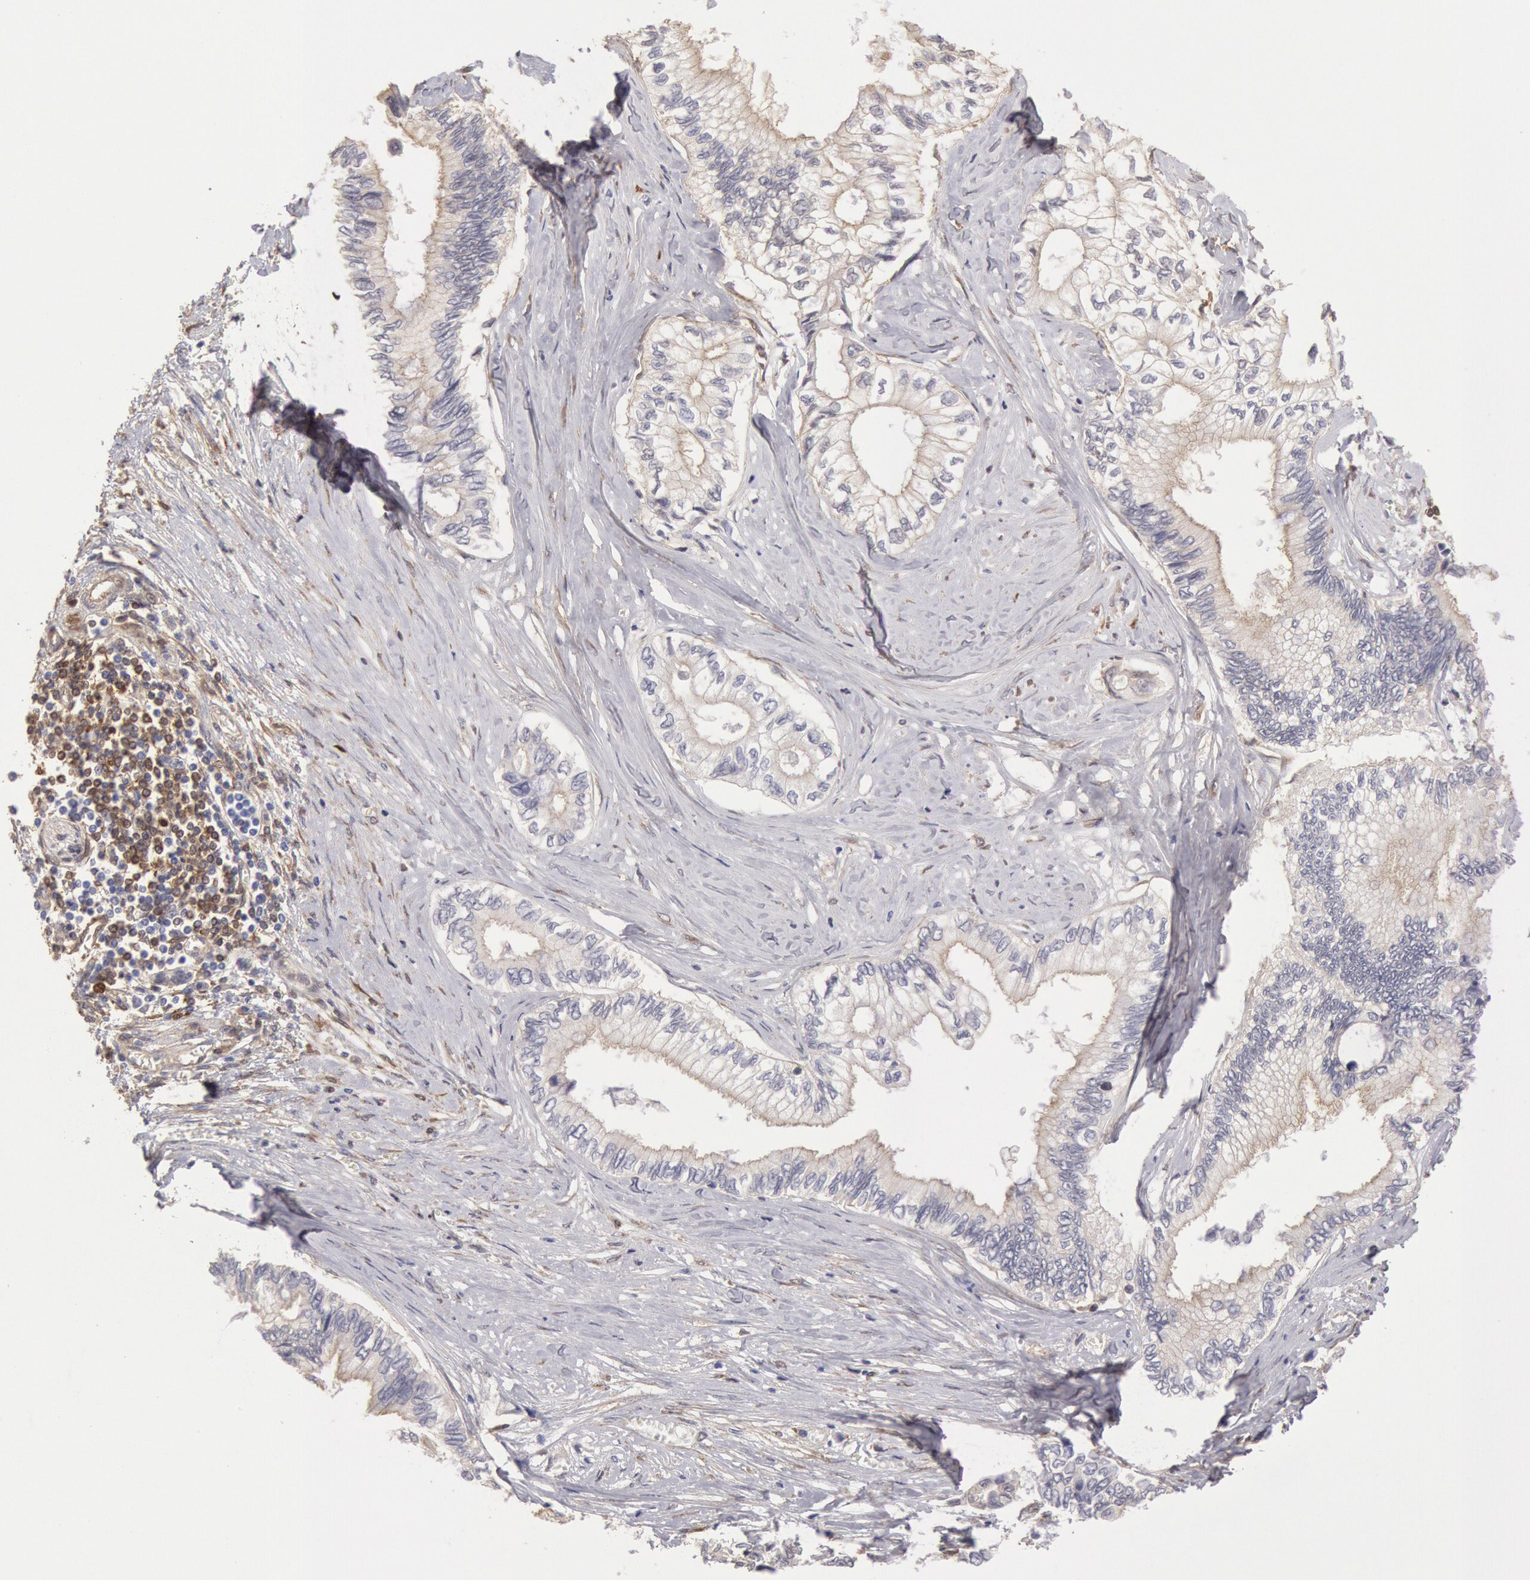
{"staining": {"intensity": "negative", "quantity": "none", "location": "none"}, "tissue": "pancreatic cancer", "cell_type": "Tumor cells", "image_type": "cancer", "snomed": [{"axis": "morphology", "description": "Adenocarcinoma, NOS"}, {"axis": "topography", "description": "Pancreas"}], "caption": "Adenocarcinoma (pancreatic) was stained to show a protein in brown. There is no significant staining in tumor cells. (DAB IHC visualized using brightfield microscopy, high magnification).", "gene": "CCDC50", "patient": {"sex": "female", "age": 66}}